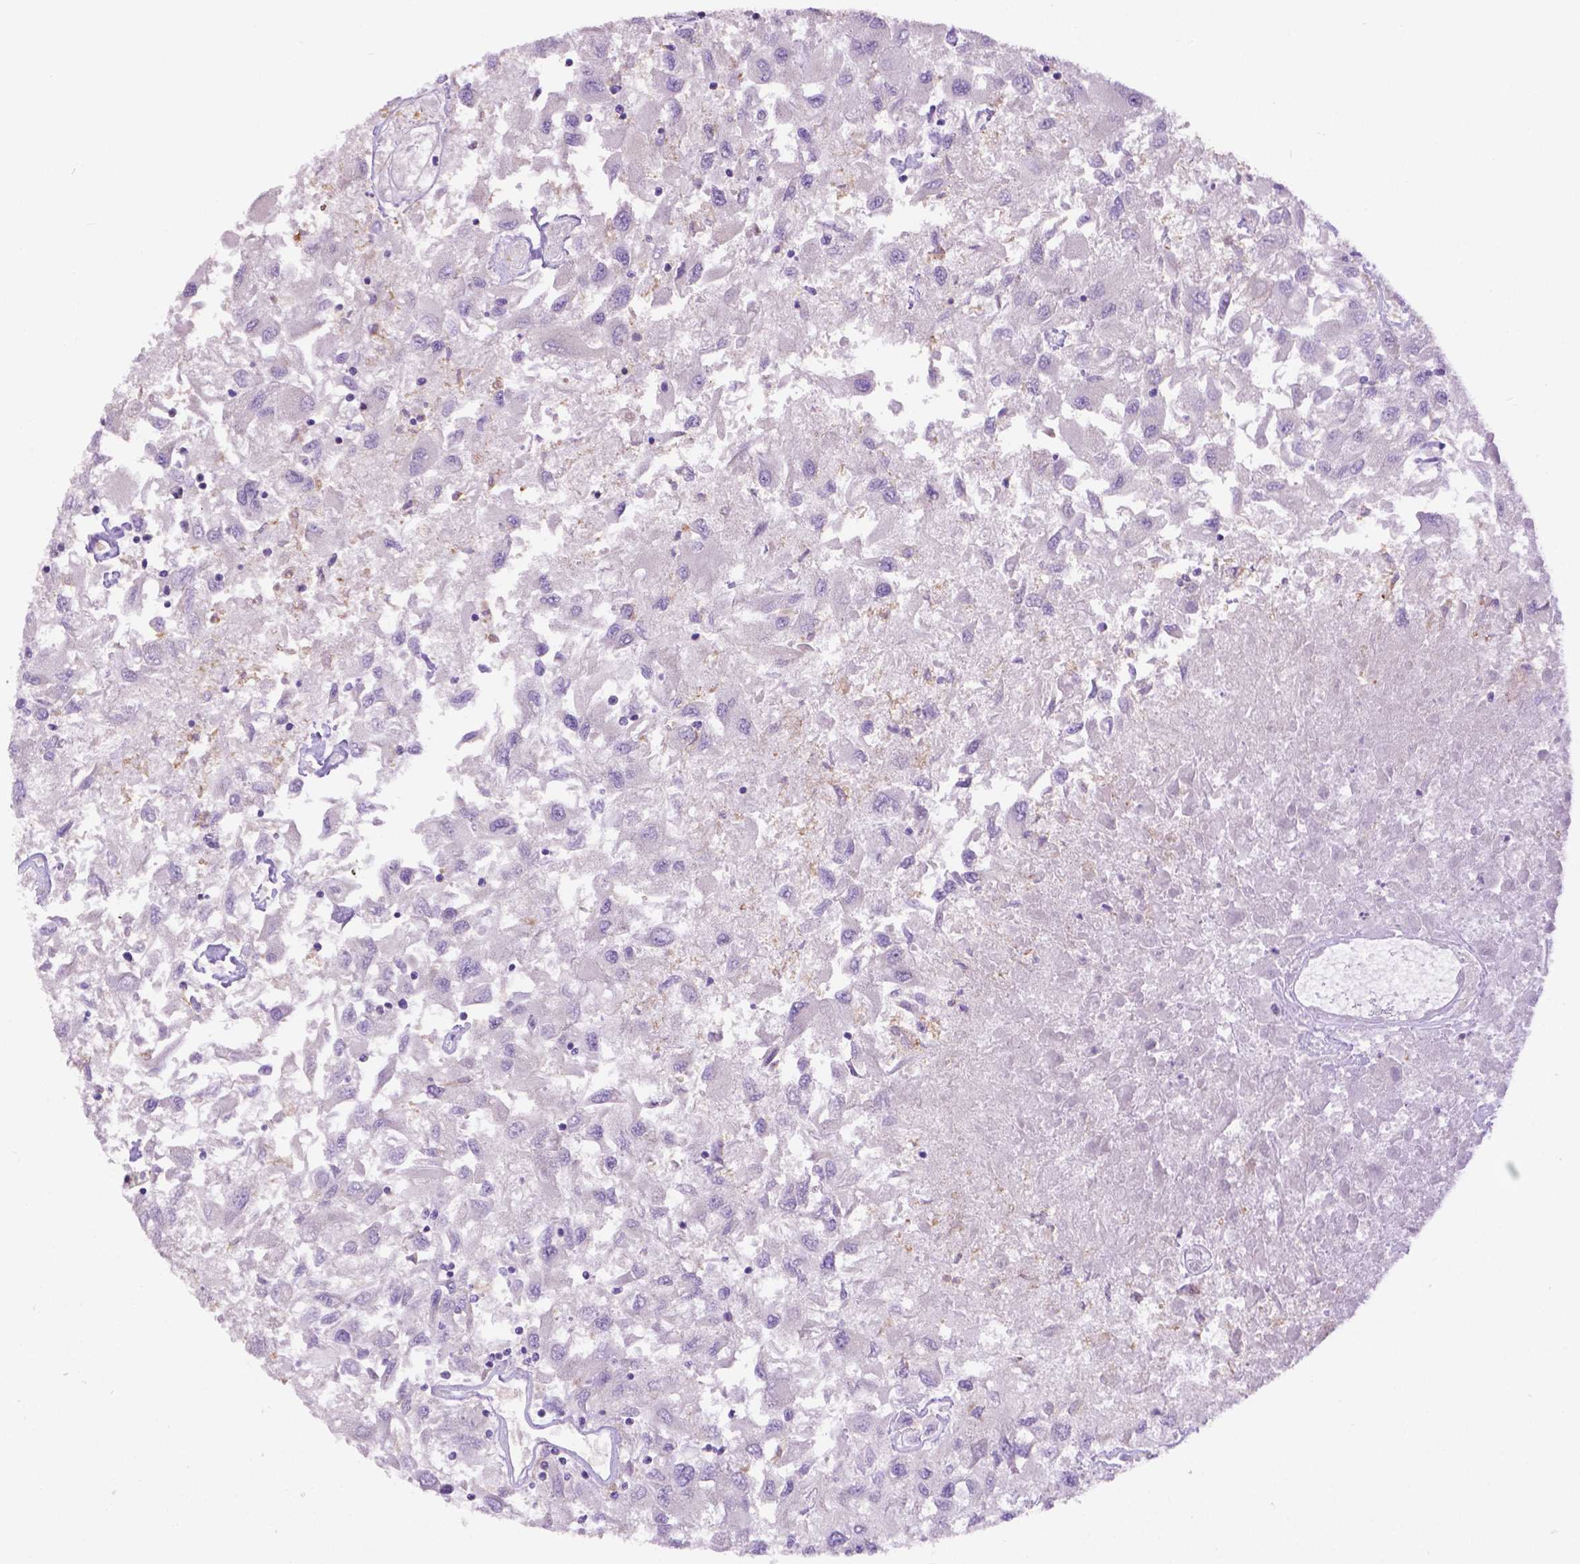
{"staining": {"intensity": "negative", "quantity": "none", "location": "none"}, "tissue": "renal cancer", "cell_type": "Tumor cells", "image_type": "cancer", "snomed": [{"axis": "morphology", "description": "Adenocarcinoma, NOS"}, {"axis": "topography", "description": "Kidney"}], "caption": "A micrograph of human renal cancer (adenocarcinoma) is negative for staining in tumor cells. The staining was performed using DAB (3,3'-diaminobenzidine) to visualize the protein expression in brown, while the nuclei were stained in blue with hematoxylin (Magnification: 20x).", "gene": "CDH7", "patient": {"sex": "female", "age": 76}}